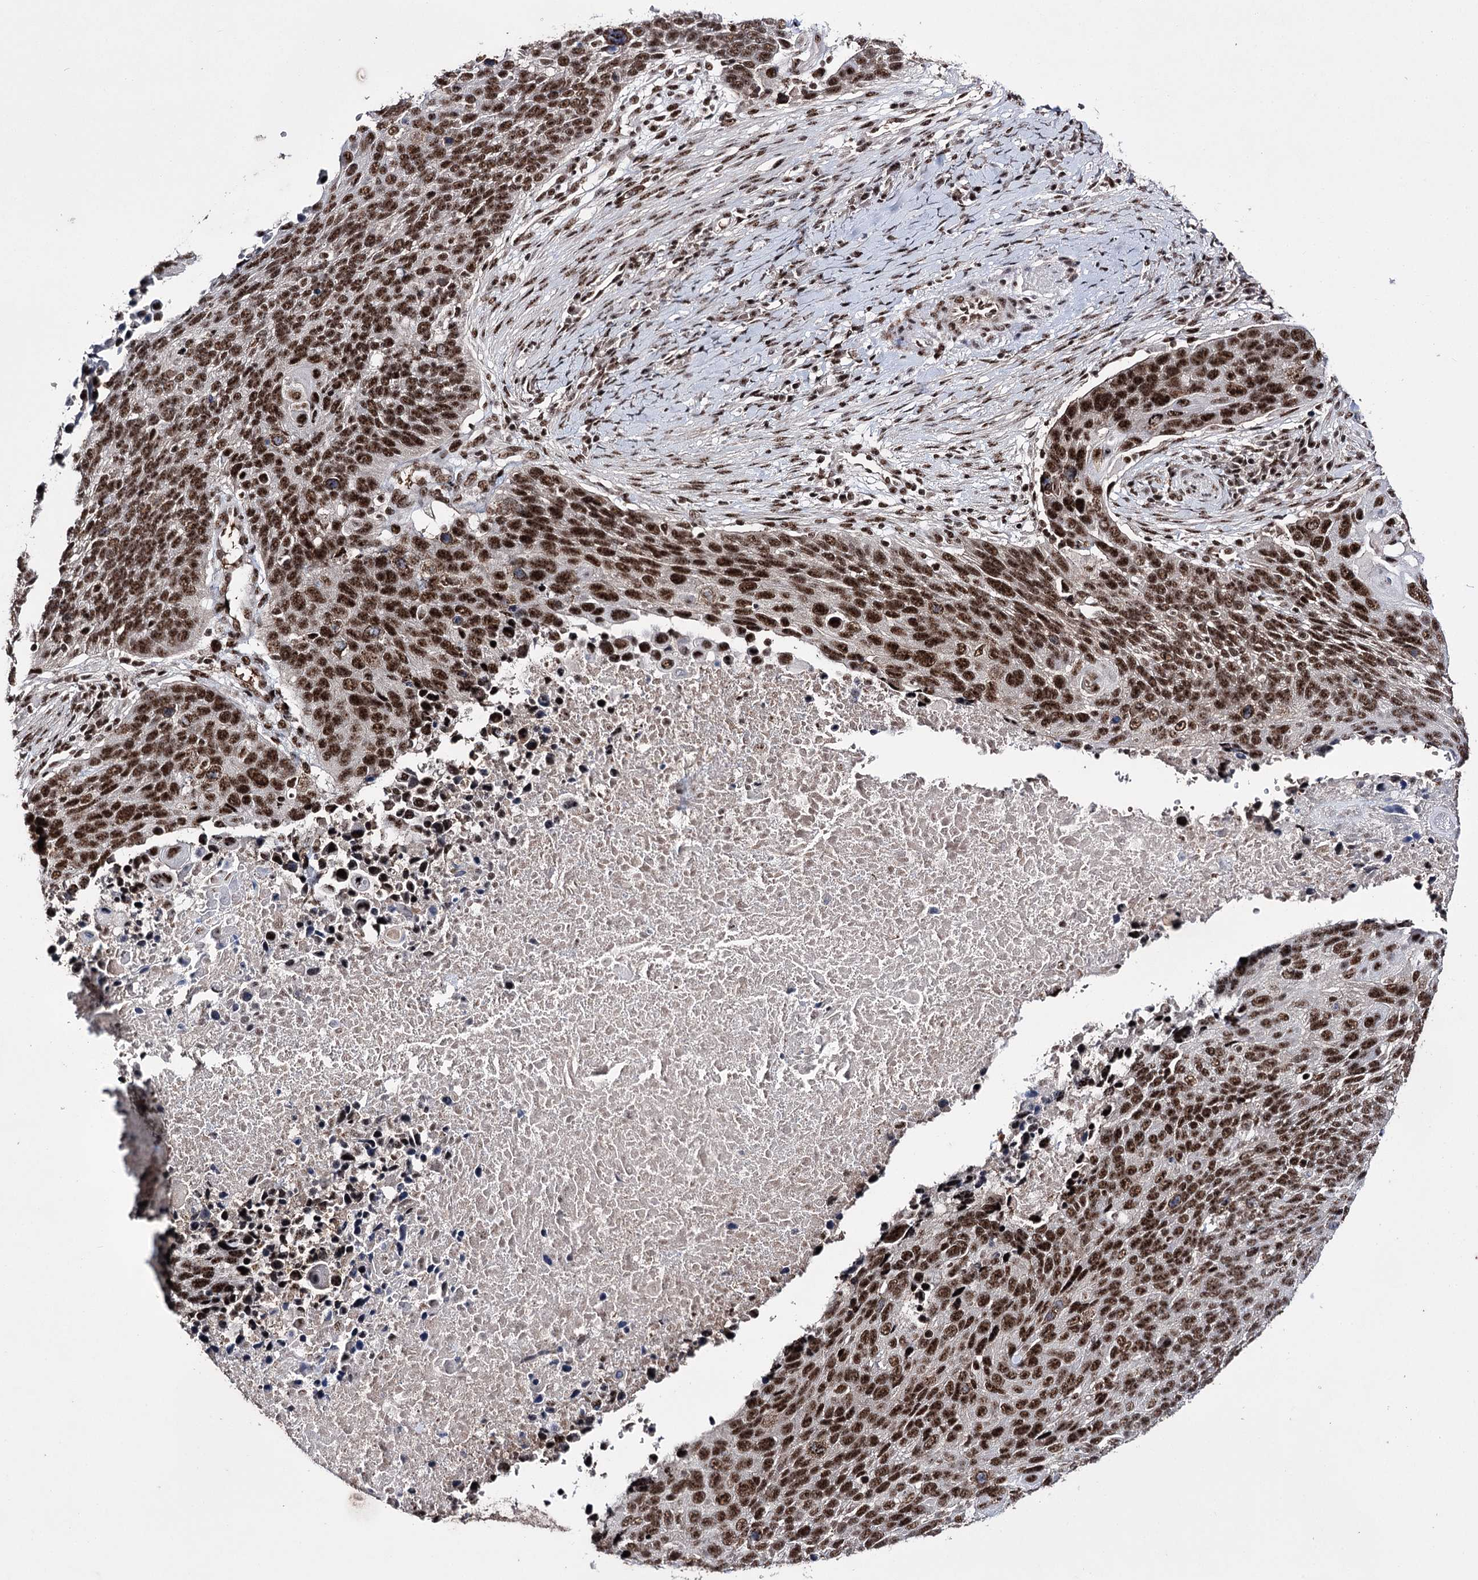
{"staining": {"intensity": "strong", "quantity": ">75%", "location": "nuclear"}, "tissue": "lung cancer", "cell_type": "Tumor cells", "image_type": "cancer", "snomed": [{"axis": "morphology", "description": "Normal tissue, NOS"}, {"axis": "morphology", "description": "Squamous cell carcinoma, NOS"}, {"axis": "topography", "description": "Lymph node"}, {"axis": "topography", "description": "Lung"}], "caption": "Lung squamous cell carcinoma was stained to show a protein in brown. There is high levels of strong nuclear expression in about >75% of tumor cells. (Stains: DAB in brown, nuclei in blue, Microscopy: brightfield microscopy at high magnification).", "gene": "PRPF40A", "patient": {"sex": "male", "age": 66}}